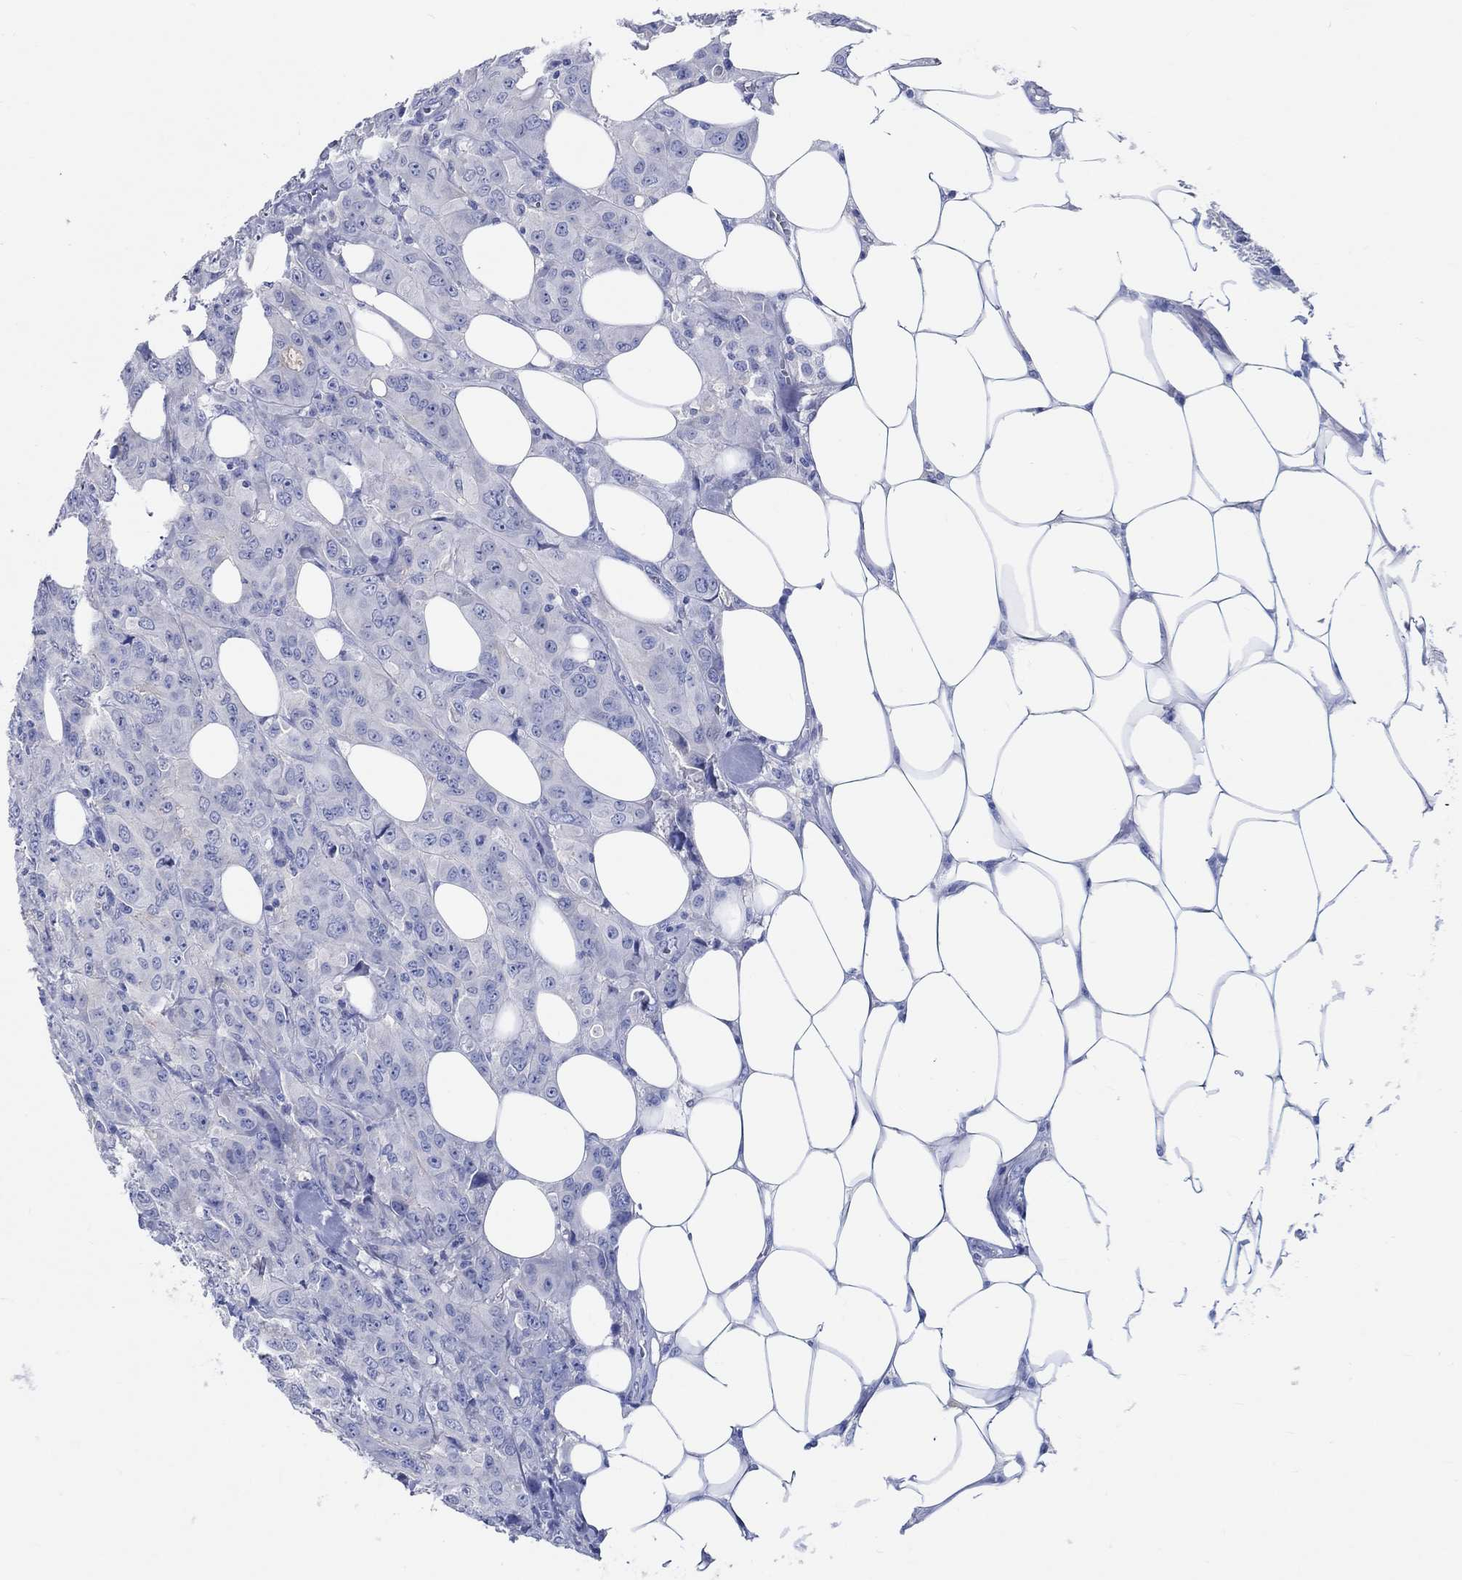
{"staining": {"intensity": "weak", "quantity": "<25%", "location": "cytoplasmic/membranous"}, "tissue": "breast cancer", "cell_type": "Tumor cells", "image_type": "cancer", "snomed": [{"axis": "morphology", "description": "Duct carcinoma"}, {"axis": "topography", "description": "Breast"}], "caption": "Tumor cells show no significant protein staining in invasive ductal carcinoma (breast).", "gene": "SHISA4", "patient": {"sex": "female", "age": 43}}